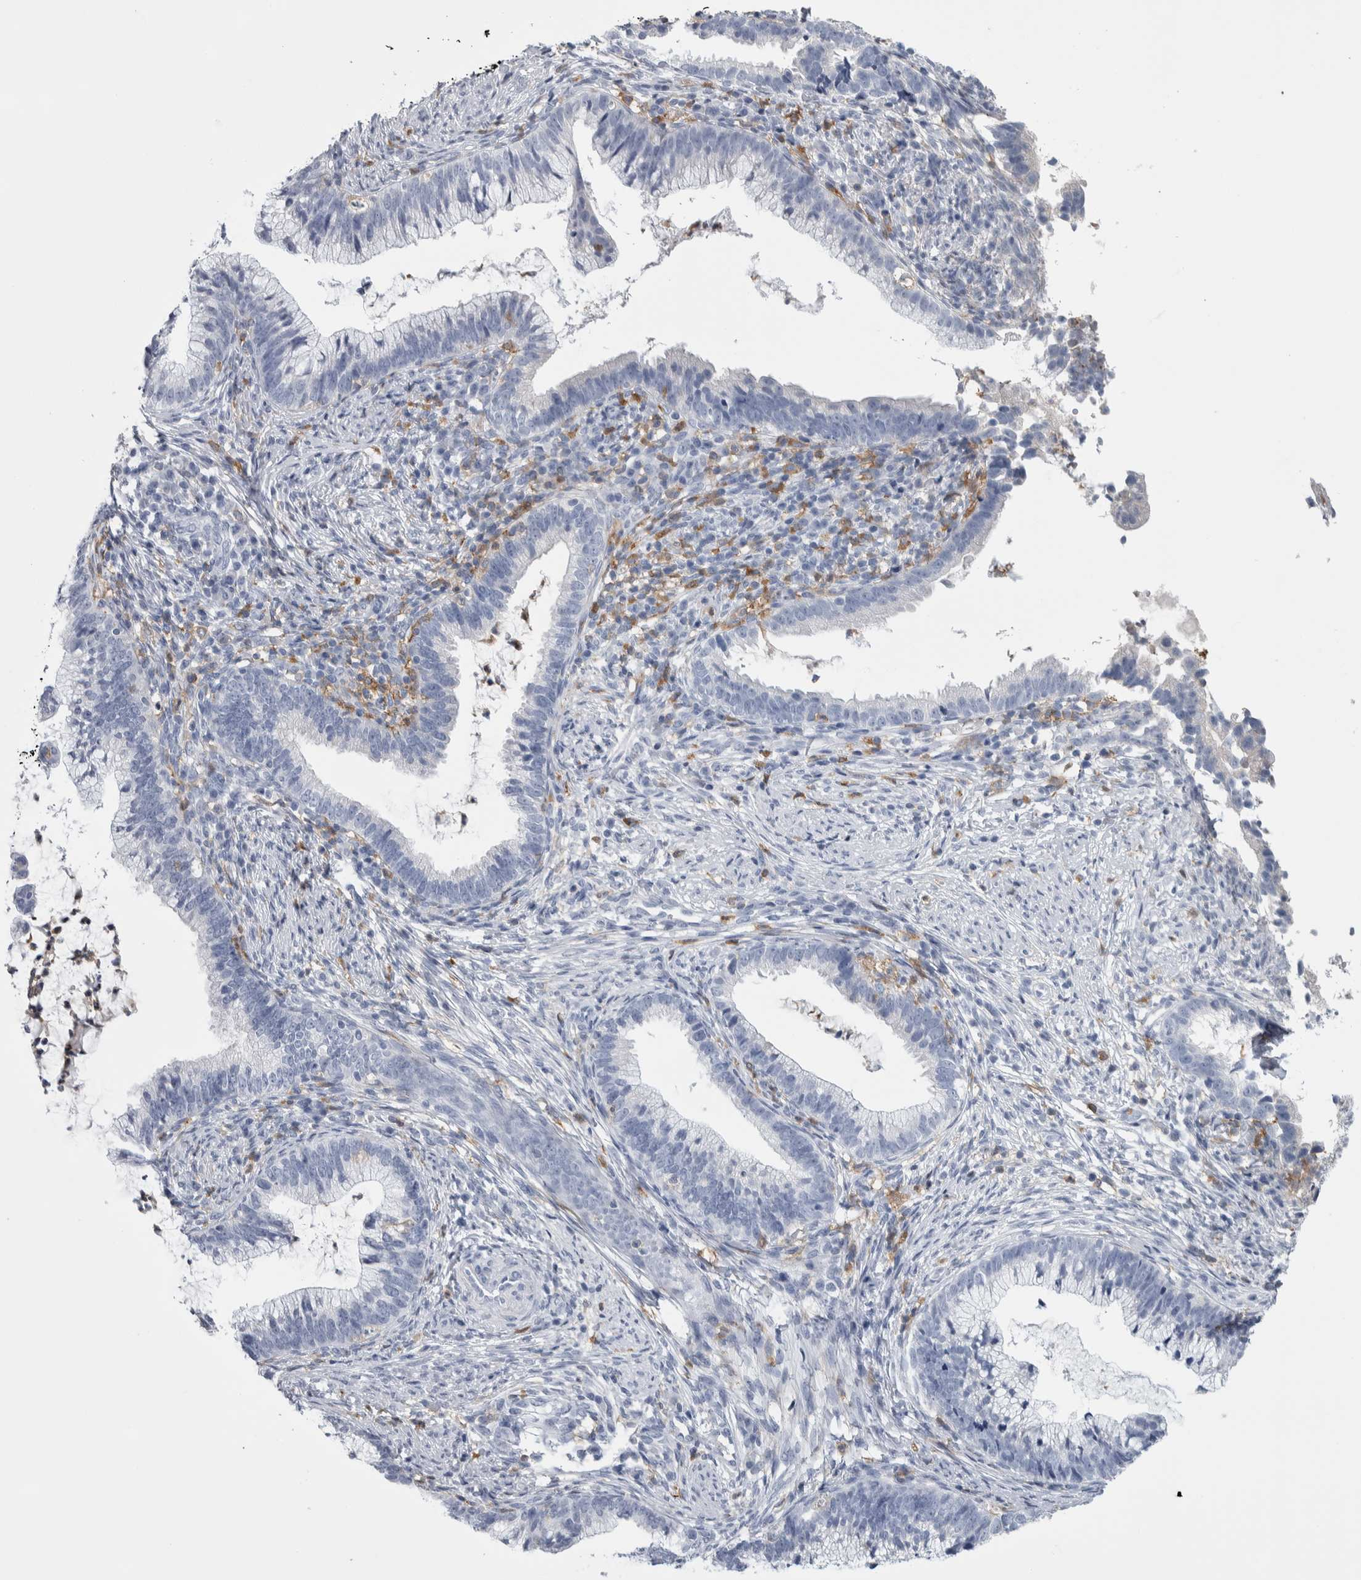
{"staining": {"intensity": "negative", "quantity": "none", "location": "none"}, "tissue": "cervical cancer", "cell_type": "Tumor cells", "image_type": "cancer", "snomed": [{"axis": "morphology", "description": "Adenocarcinoma, NOS"}, {"axis": "topography", "description": "Cervix"}], "caption": "This image is of adenocarcinoma (cervical) stained with immunohistochemistry (IHC) to label a protein in brown with the nuclei are counter-stained blue. There is no staining in tumor cells. (Brightfield microscopy of DAB (3,3'-diaminobenzidine) IHC at high magnification).", "gene": "SKAP2", "patient": {"sex": "female", "age": 36}}